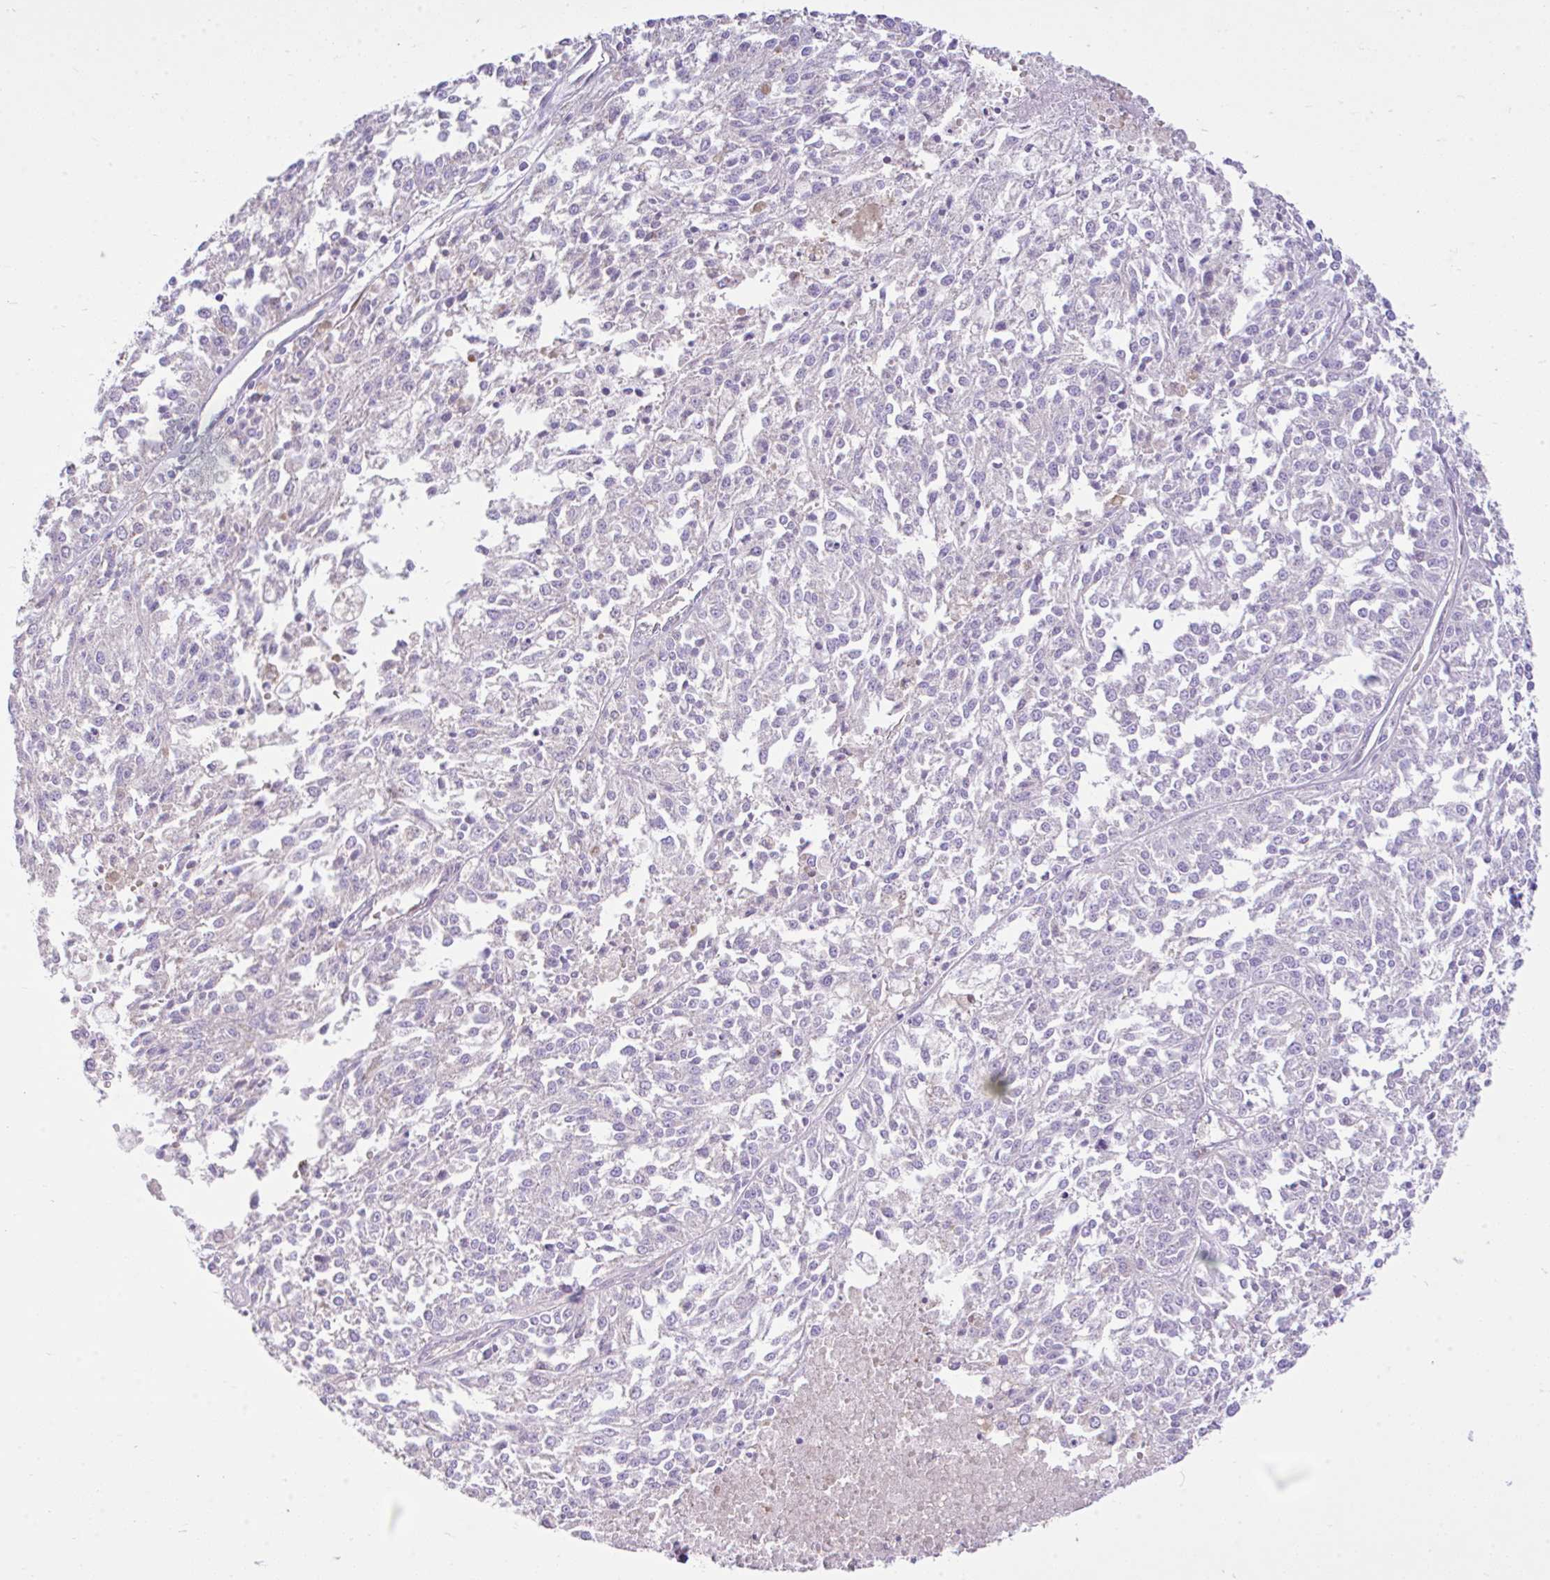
{"staining": {"intensity": "negative", "quantity": "none", "location": "none"}, "tissue": "melanoma", "cell_type": "Tumor cells", "image_type": "cancer", "snomed": [{"axis": "morphology", "description": "Malignant melanoma, NOS"}, {"axis": "topography", "description": "Skin"}], "caption": "Immunohistochemistry (IHC) photomicrograph of melanoma stained for a protein (brown), which exhibits no positivity in tumor cells.", "gene": "EEF1A2", "patient": {"sex": "female", "age": 64}}